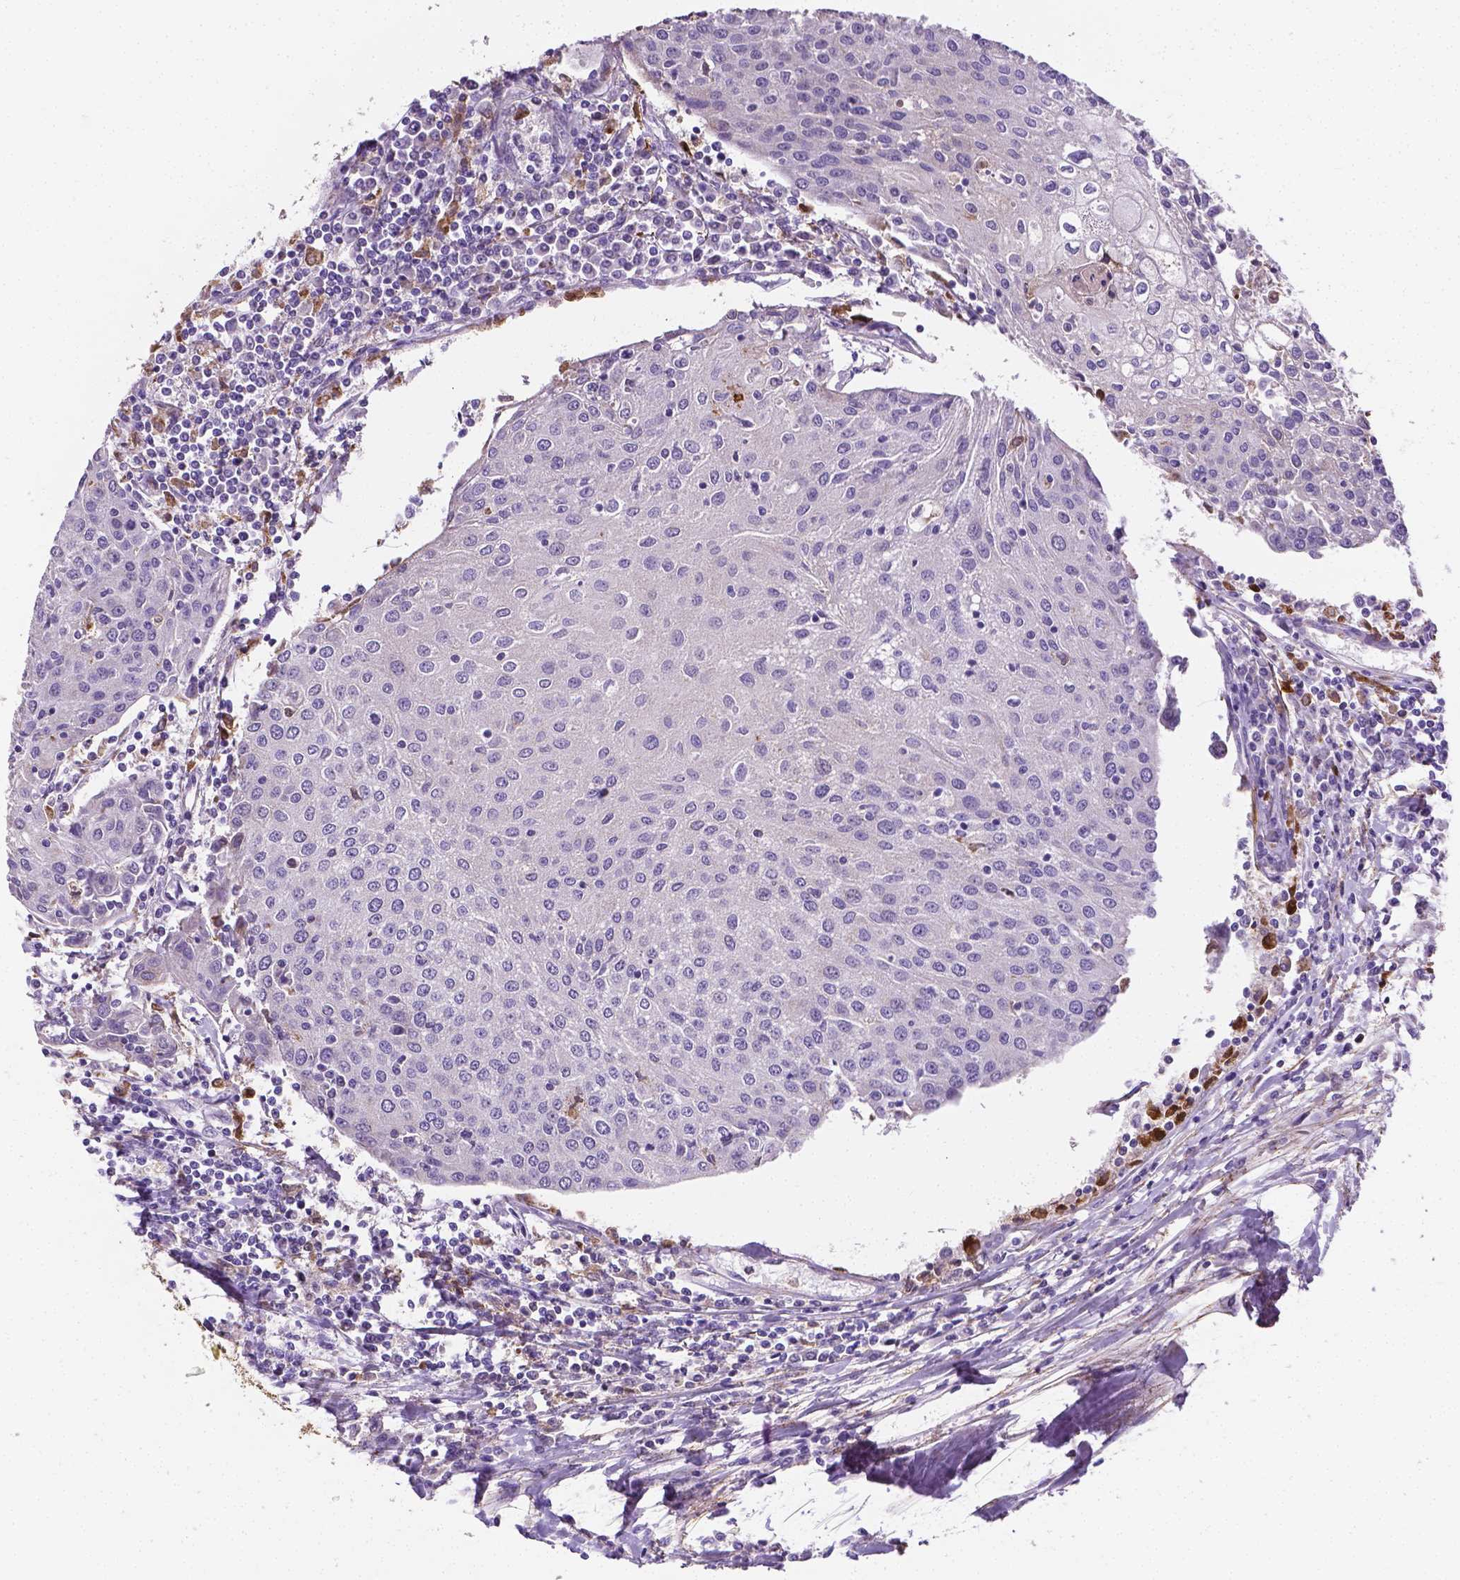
{"staining": {"intensity": "negative", "quantity": "none", "location": "none"}, "tissue": "urothelial cancer", "cell_type": "Tumor cells", "image_type": "cancer", "snomed": [{"axis": "morphology", "description": "Urothelial carcinoma, High grade"}, {"axis": "topography", "description": "Urinary bladder"}], "caption": "High power microscopy histopathology image of an IHC photomicrograph of urothelial carcinoma (high-grade), revealing no significant expression in tumor cells.", "gene": "APOE", "patient": {"sex": "female", "age": 85}}